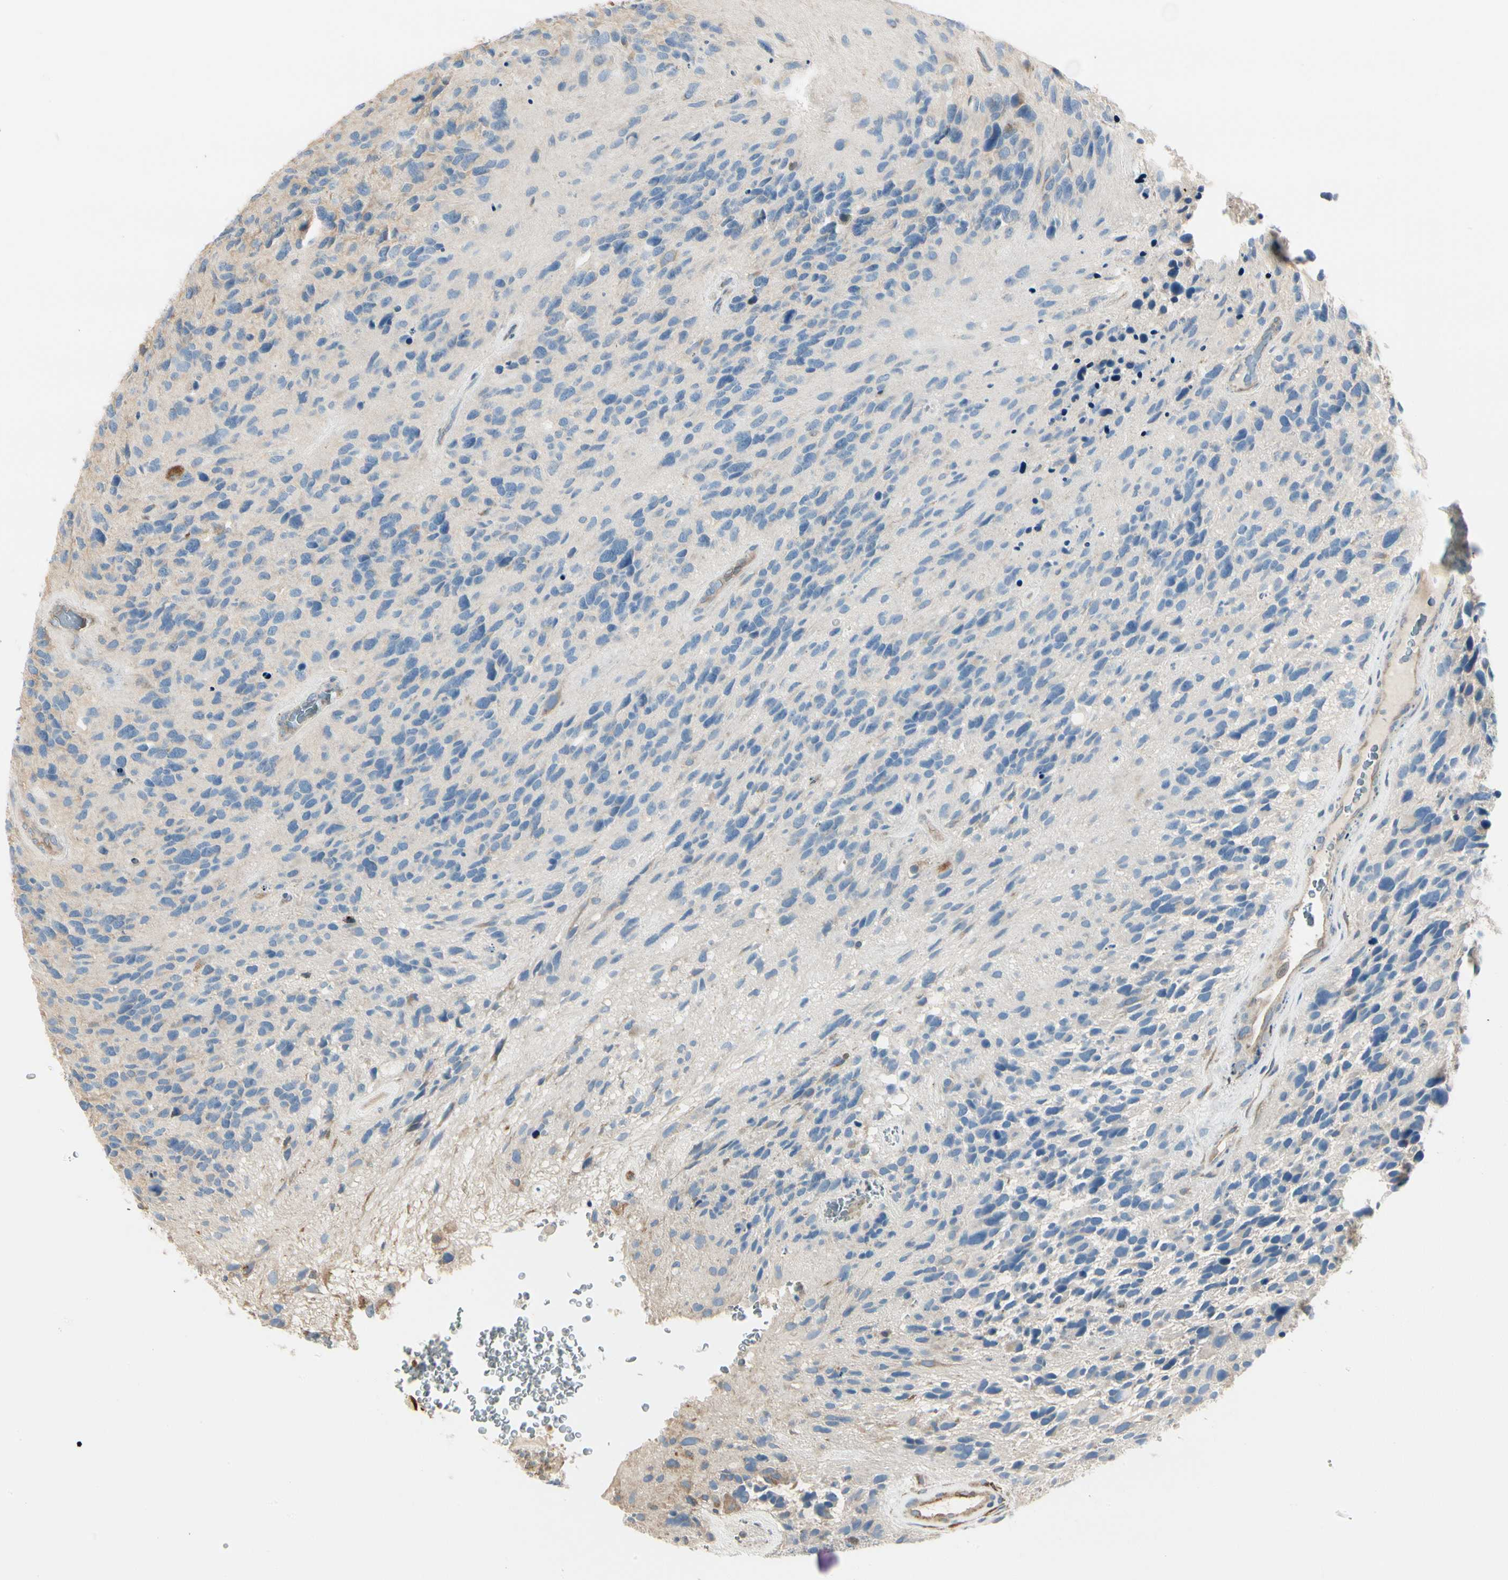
{"staining": {"intensity": "negative", "quantity": "none", "location": "none"}, "tissue": "glioma", "cell_type": "Tumor cells", "image_type": "cancer", "snomed": [{"axis": "morphology", "description": "Glioma, malignant, High grade"}, {"axis": "topography", "description": "Brain"}], "caption": "A high-resolution image shows immunohistochemistry staining of glioma, which exhibits no significant staining in tumor cells.", "gene": "NUCB2", "patient": {"sex": "female", "age": 58}}